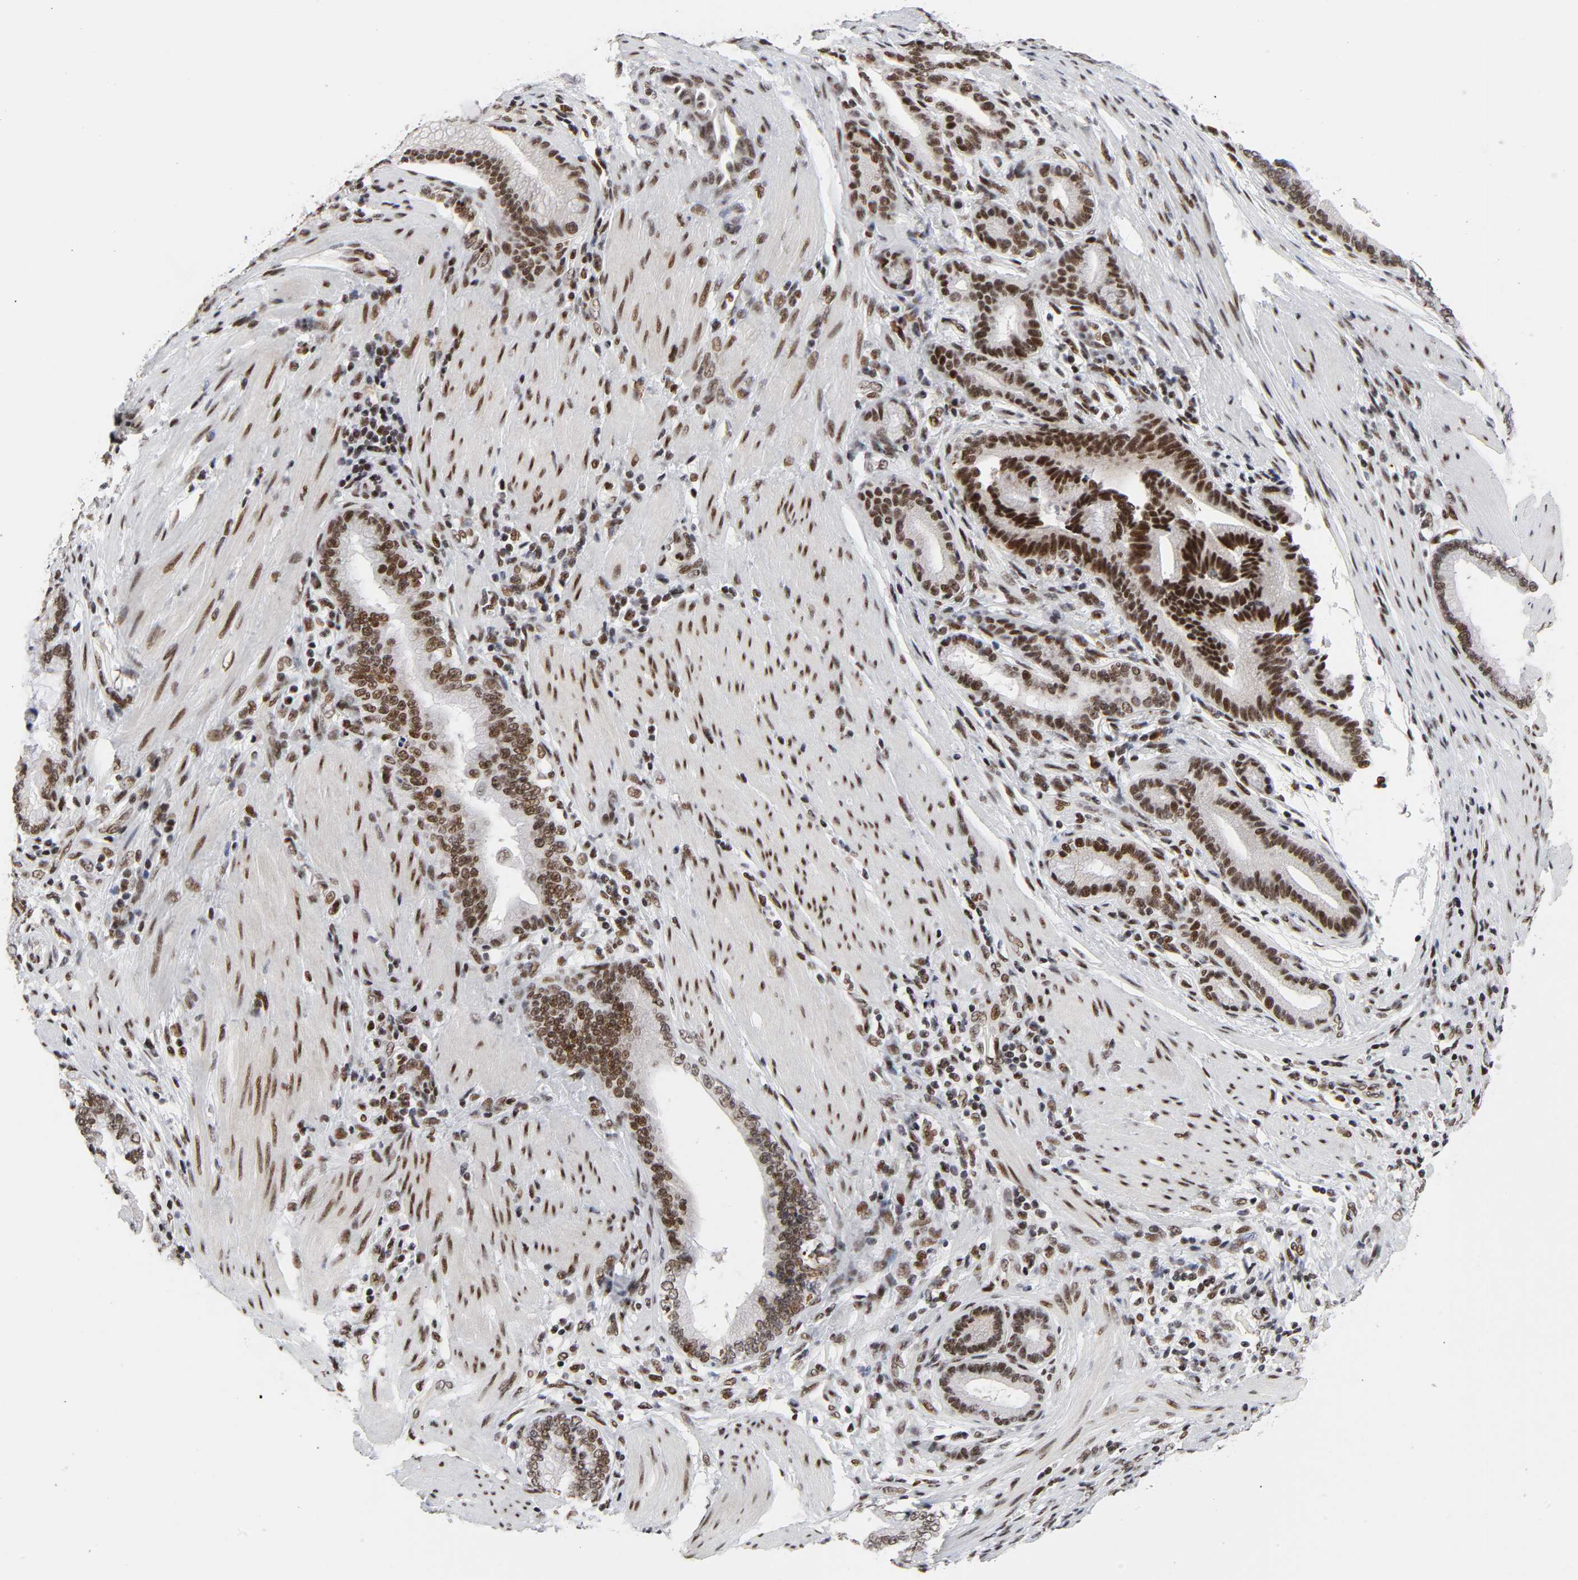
{"staining": {"intensity": "strong", "quantity": ">75%", "location": "nuclear"}, "tissue": "pancreatic cancer", "cell_type": "Tumor cells", "image_type": "cancer", "snomed": [{"axis": "morphology", "description": "Adenocarcinoma, NOS"}, {"axis": "topography", "description": "Pancreas"}], "caption": "An immunohistochemistry histopathology image of tumor tissue is shown. Protein staining in brown highlights strong nuclear positivity in pancreatic cancer within tumor cells. The staining was performed using DAB, with brown indicating positive protein expression. Nuclei are stained blue with hematoxylin.", "gene": "CREBBP", "patient": {"sex": "female", "age": 64}}